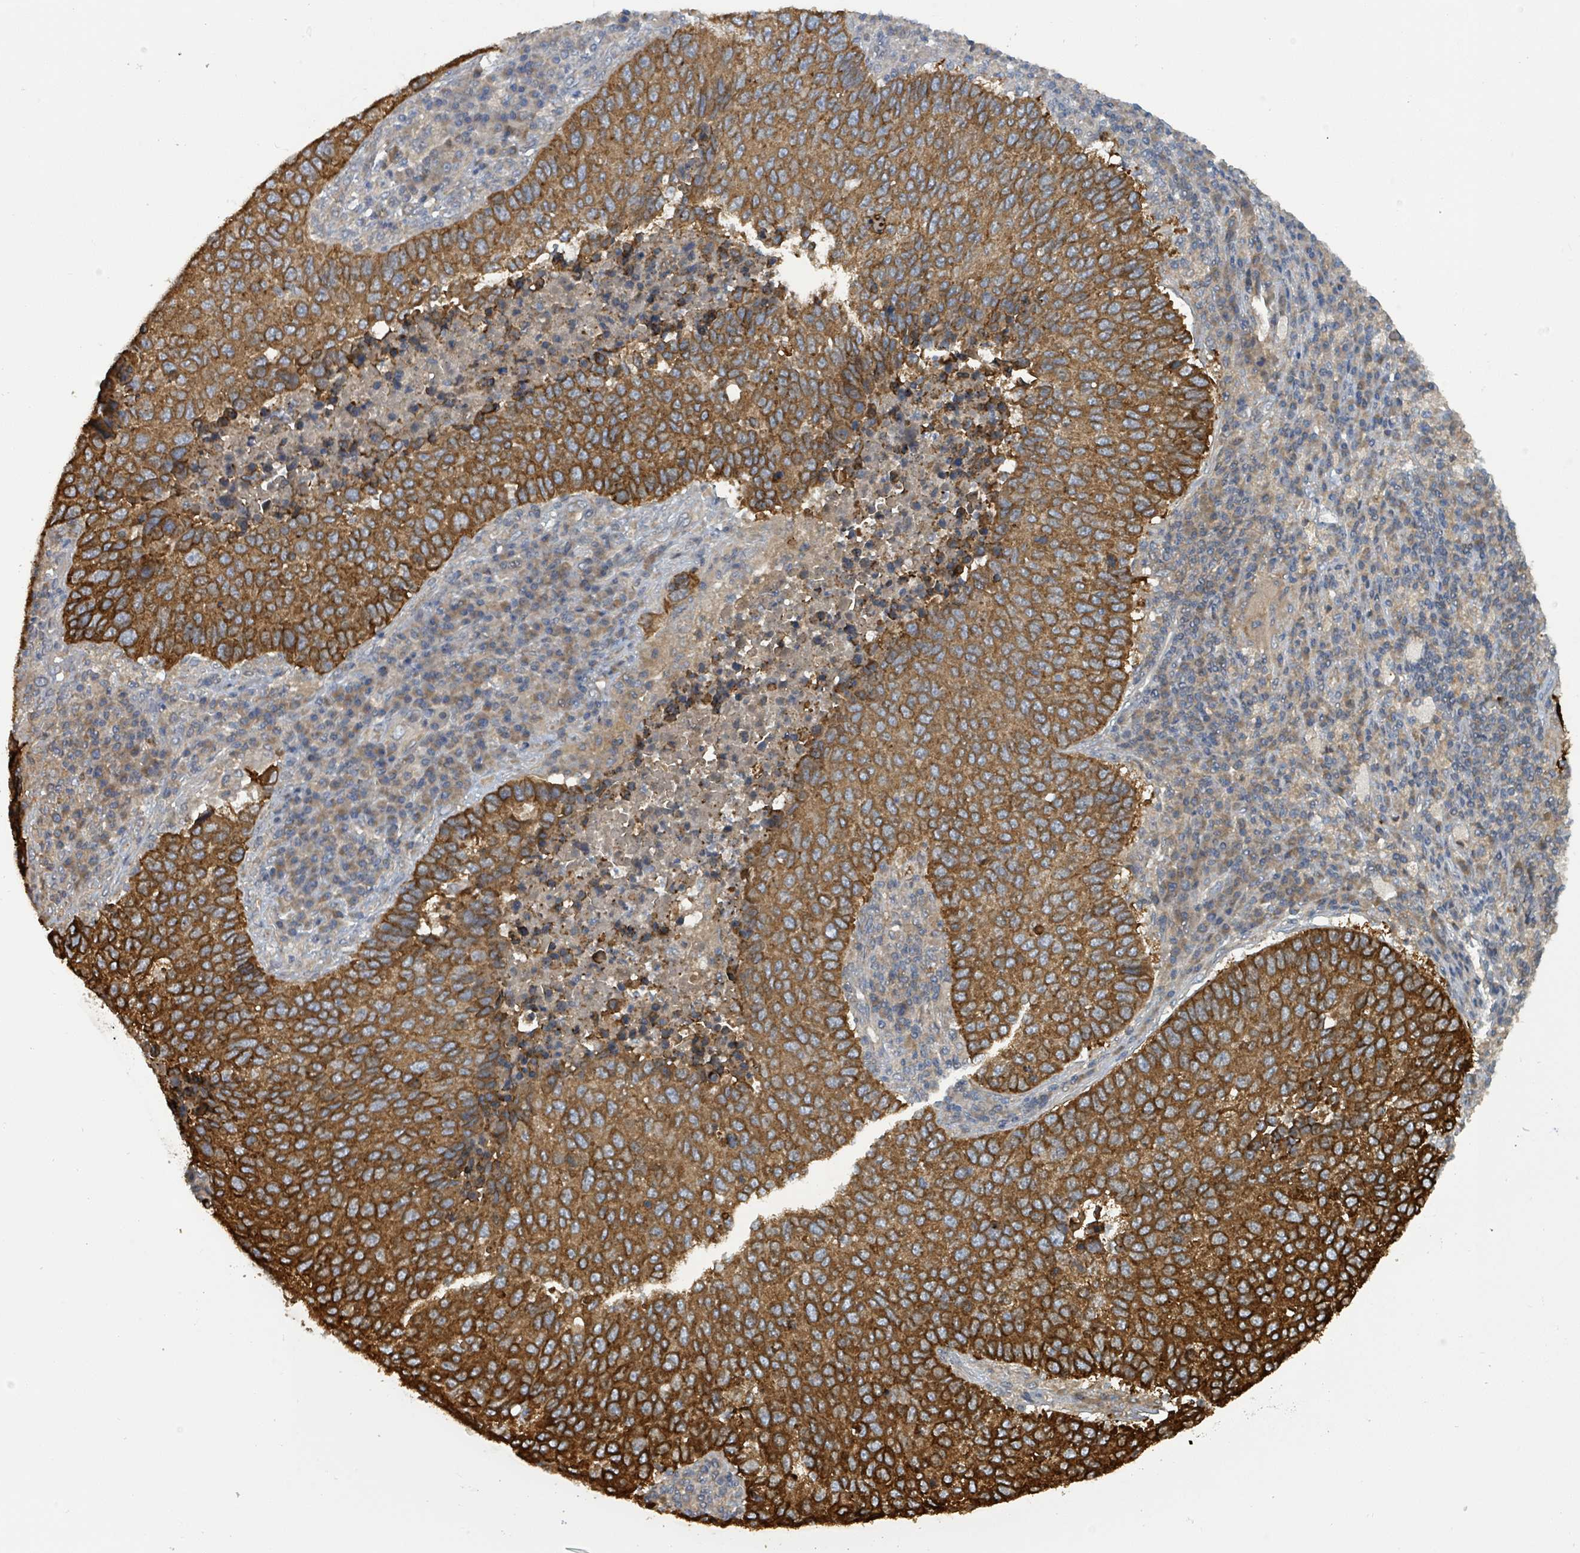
{"staining": {"intensity": "strong", "quantity": ">75%", "location": "cytoplasmic/membranous"}, "tissue": "lung cancer", "cell_type": "Tumor cells", "image_type": "cancer", "snomed": [{"axis": "morphology", "description": "Squamous cell carcinoma, NOS"}, {"axis": "topography", "description": "Lung"}], "caption": "This is an image of immunohistochemistry (IHC) staining of lung cancer (squamous cell carcinoma), which shows strong positivity in the cytoplasmic/membranous of tumor cells.", "gene": "CCDC121", "patient": {"sex": "male", "age": 73}}